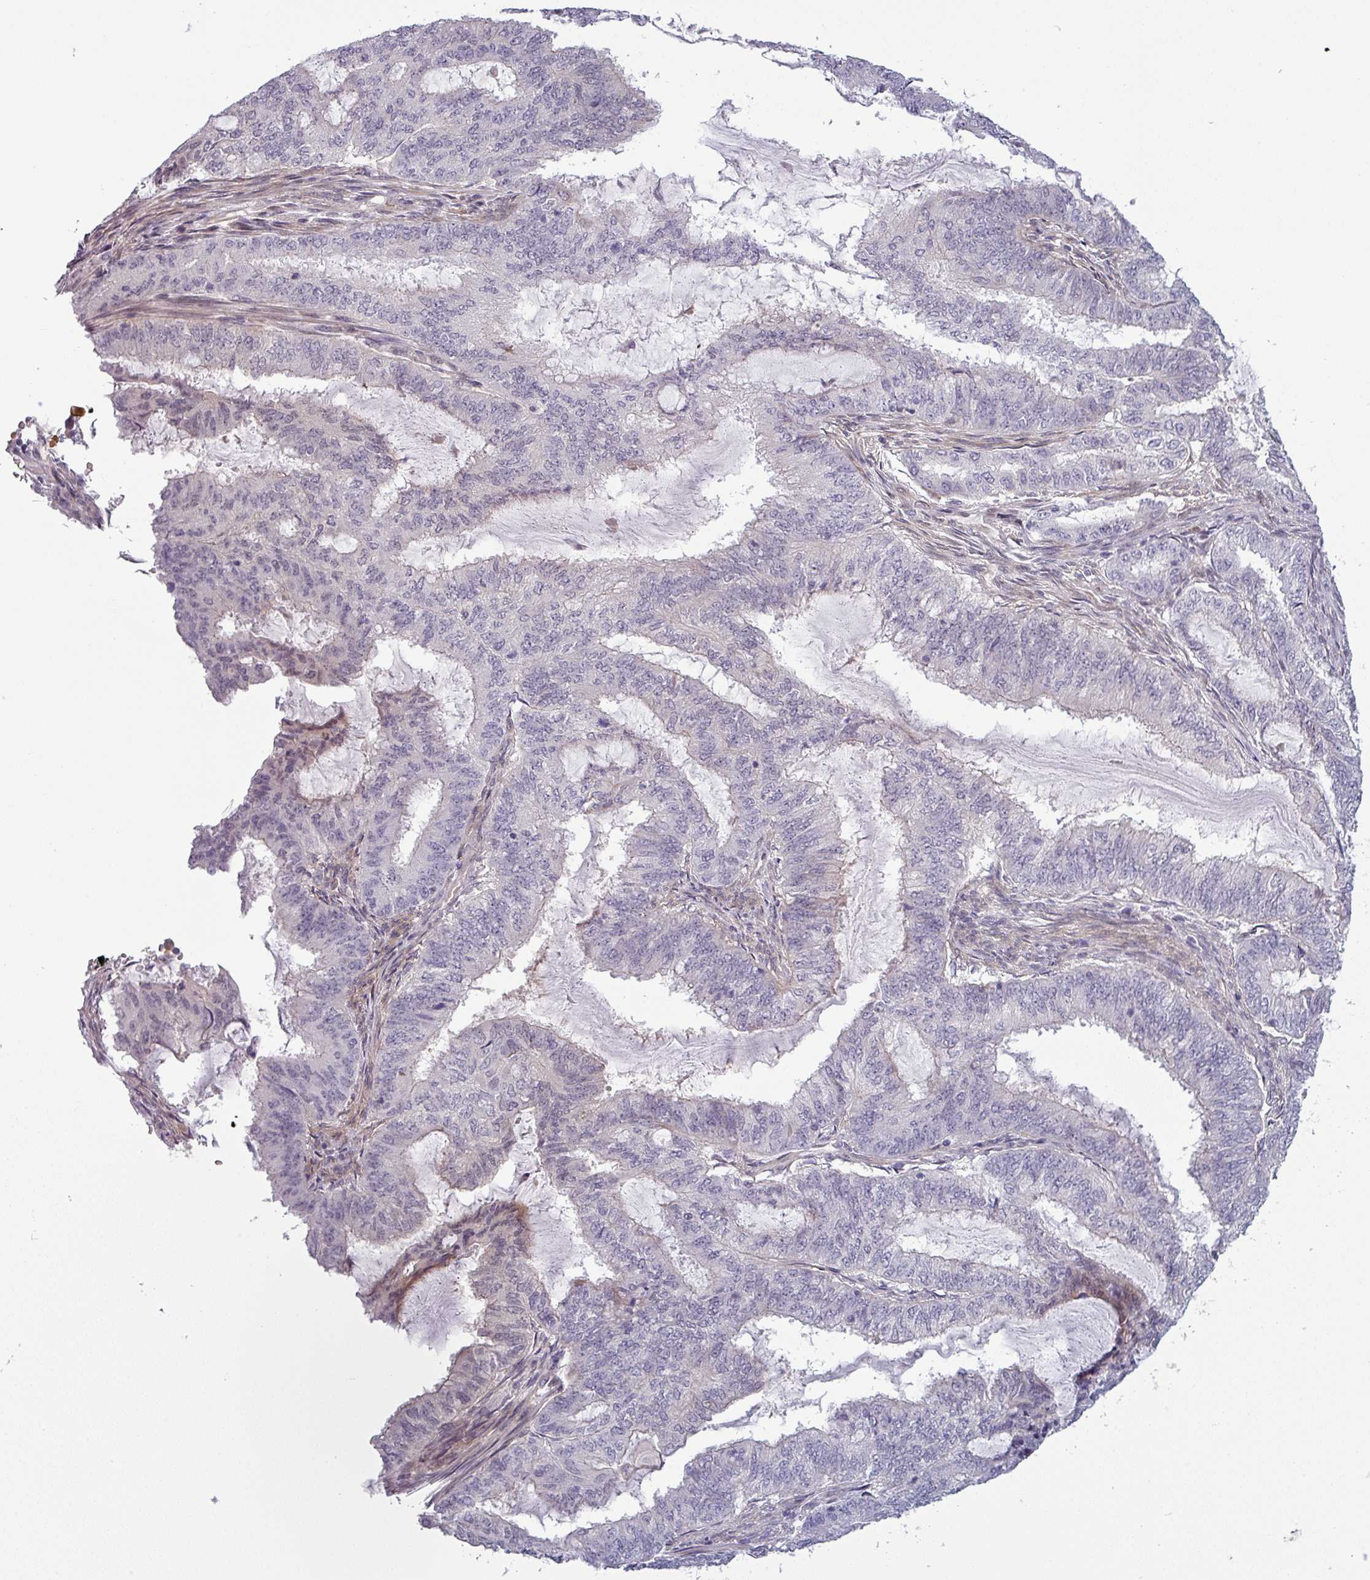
{"staining": {"intensity": "negative", "quantity": "none", "location": "none"}, "tissue": "endometrial cancer", "cell_type": "Tumor cells", "image_type": "cancer", "snomed": [{"axis": "morphology", "description": "Adenocarcinoma, NOS"}, {"axis": "topography", "description": "Endometrium"}], "caption": "A high-resolution photomicrograph shows immunohistochemistry staining of adenocarcinoma (endometrial), which reveals no significant staining in tumor cells. The staining is performed using DAB brown chromogen with nuclei counter-stained in using hematoxylin.", "gene": "PRAMEF12", "patient": {"sex": "female", "age": 51}}